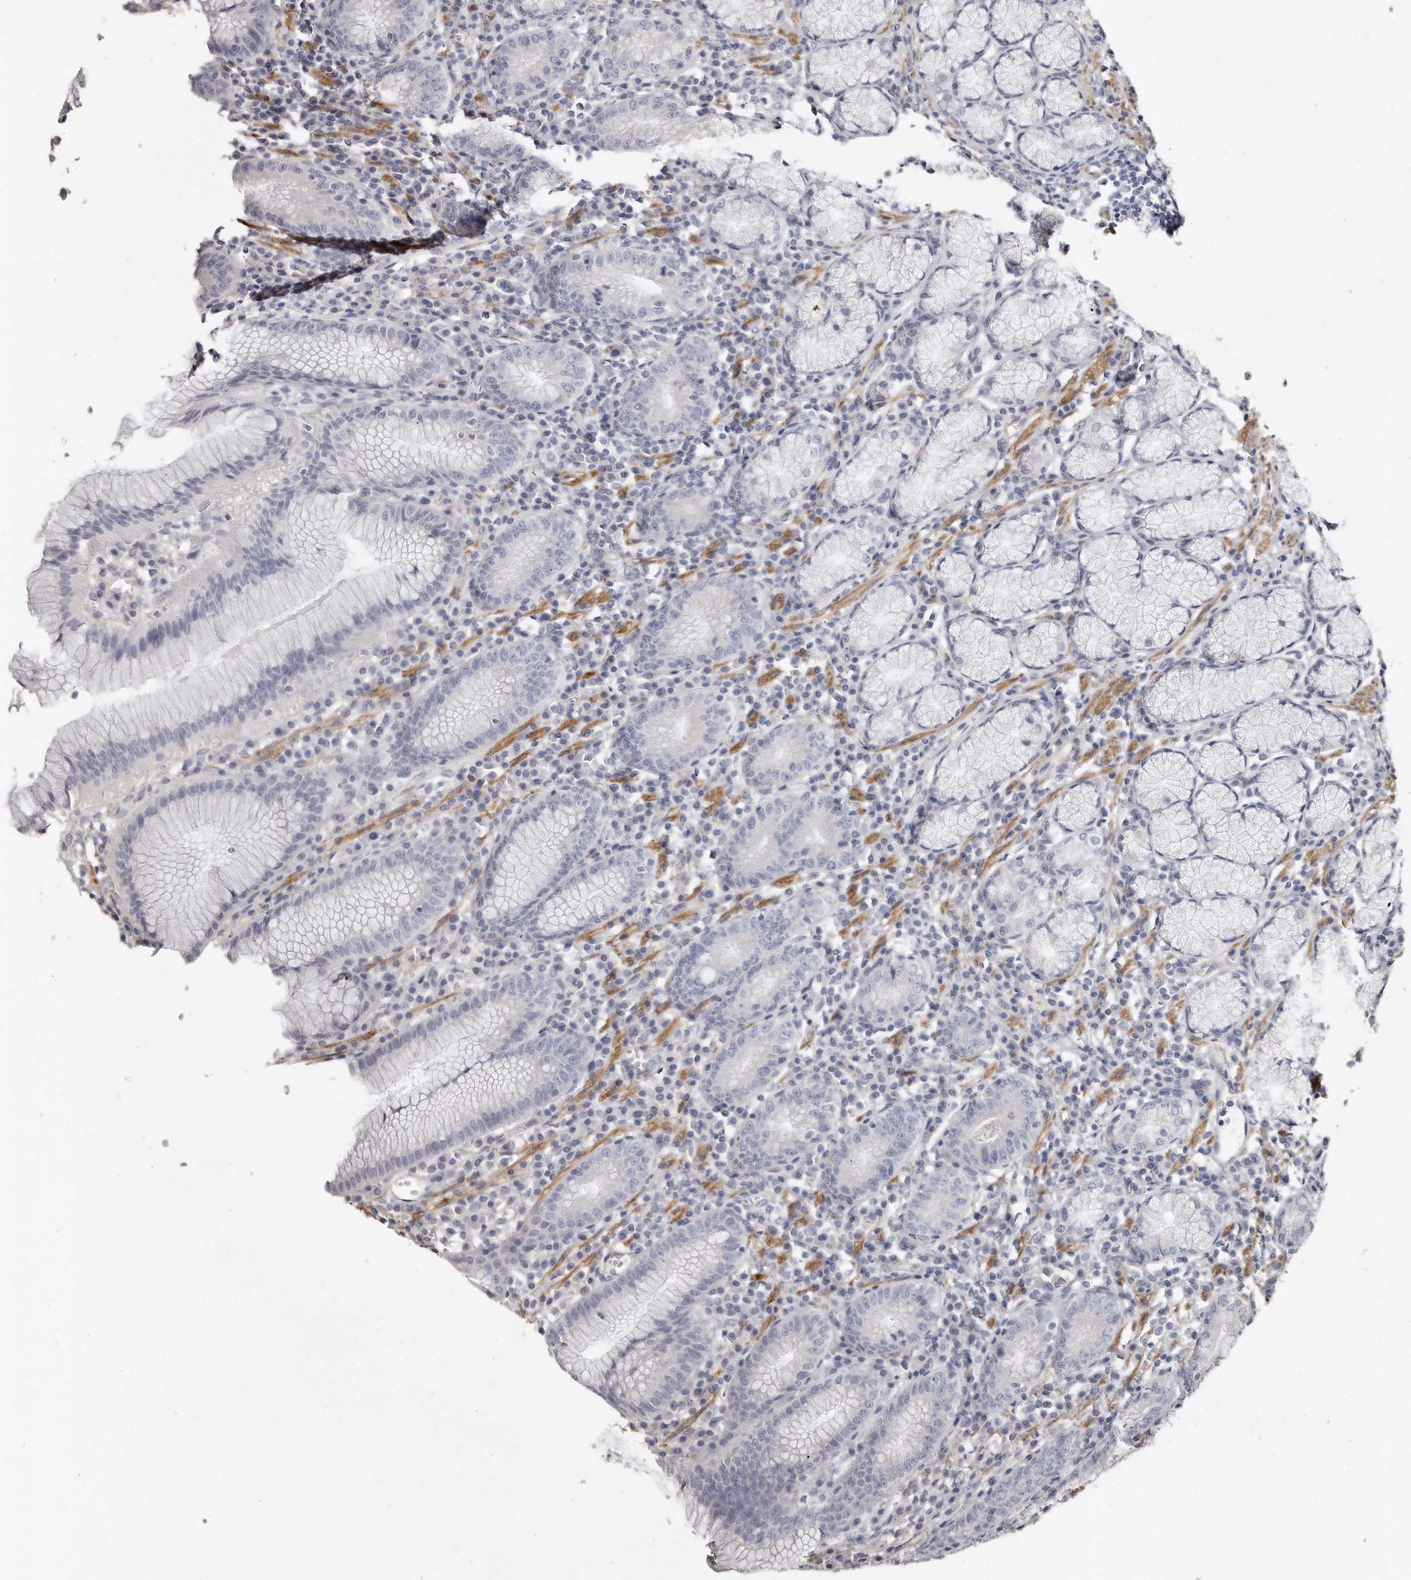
{"staining": {"intensity": "negative", "quantity": "none", "location": "none"}, "tissue": "stomach", "cell_type": "Glandular cells", "image_type": "normal", "snomed": [{"axis": "morphology", "description": "Normal tissue, NOS"}, {"axis": "topography", "description": "Stomach"}], "caption": "Micrograph shows no protein expression in glandular cells of benign stomach.", "gene": "LMOD1", "patient": {"sex": "male", "age": 55}}